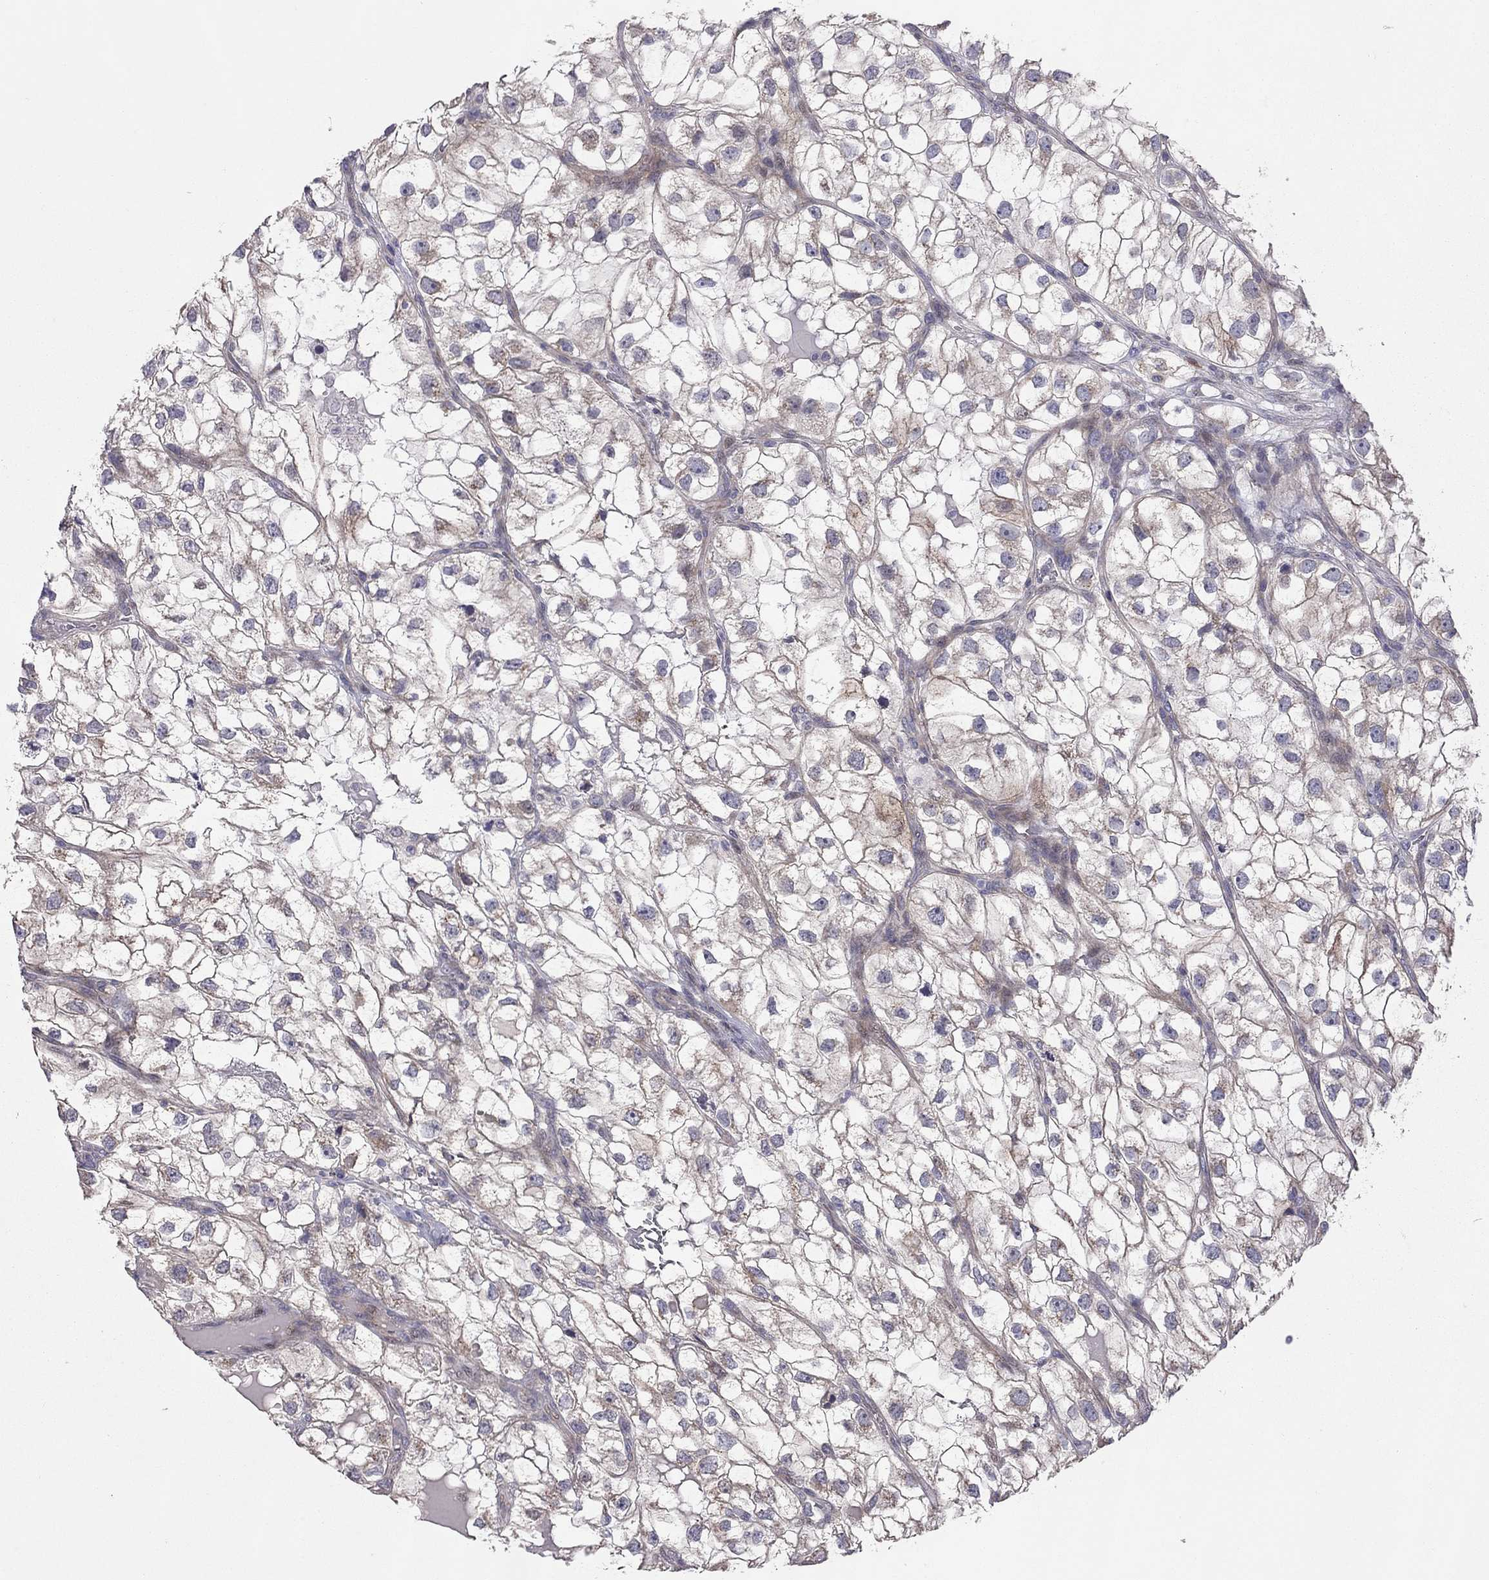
{"staining": {"intensity": "moderate", "quantity": "<25%", "location": "cytoplasmic/membranous"}, "tissue": "renal cancer", "cell_type": "Tumor cells", "image_type": "cancer", "snomed": [{"axis": "morphology", "description": "Adenocarcinoma, NOS"}, {"axis": "topography", "description": "Kidney"}], "caption": "Approximately <25% of tumor cells in renal adenocarcinoma show moderate cytoplasmic/membranous protein positivity as visualized by brown immunohistochemical staining.", "gene": "SYTL2", "patient": {"sex": "male", "age": 59}}